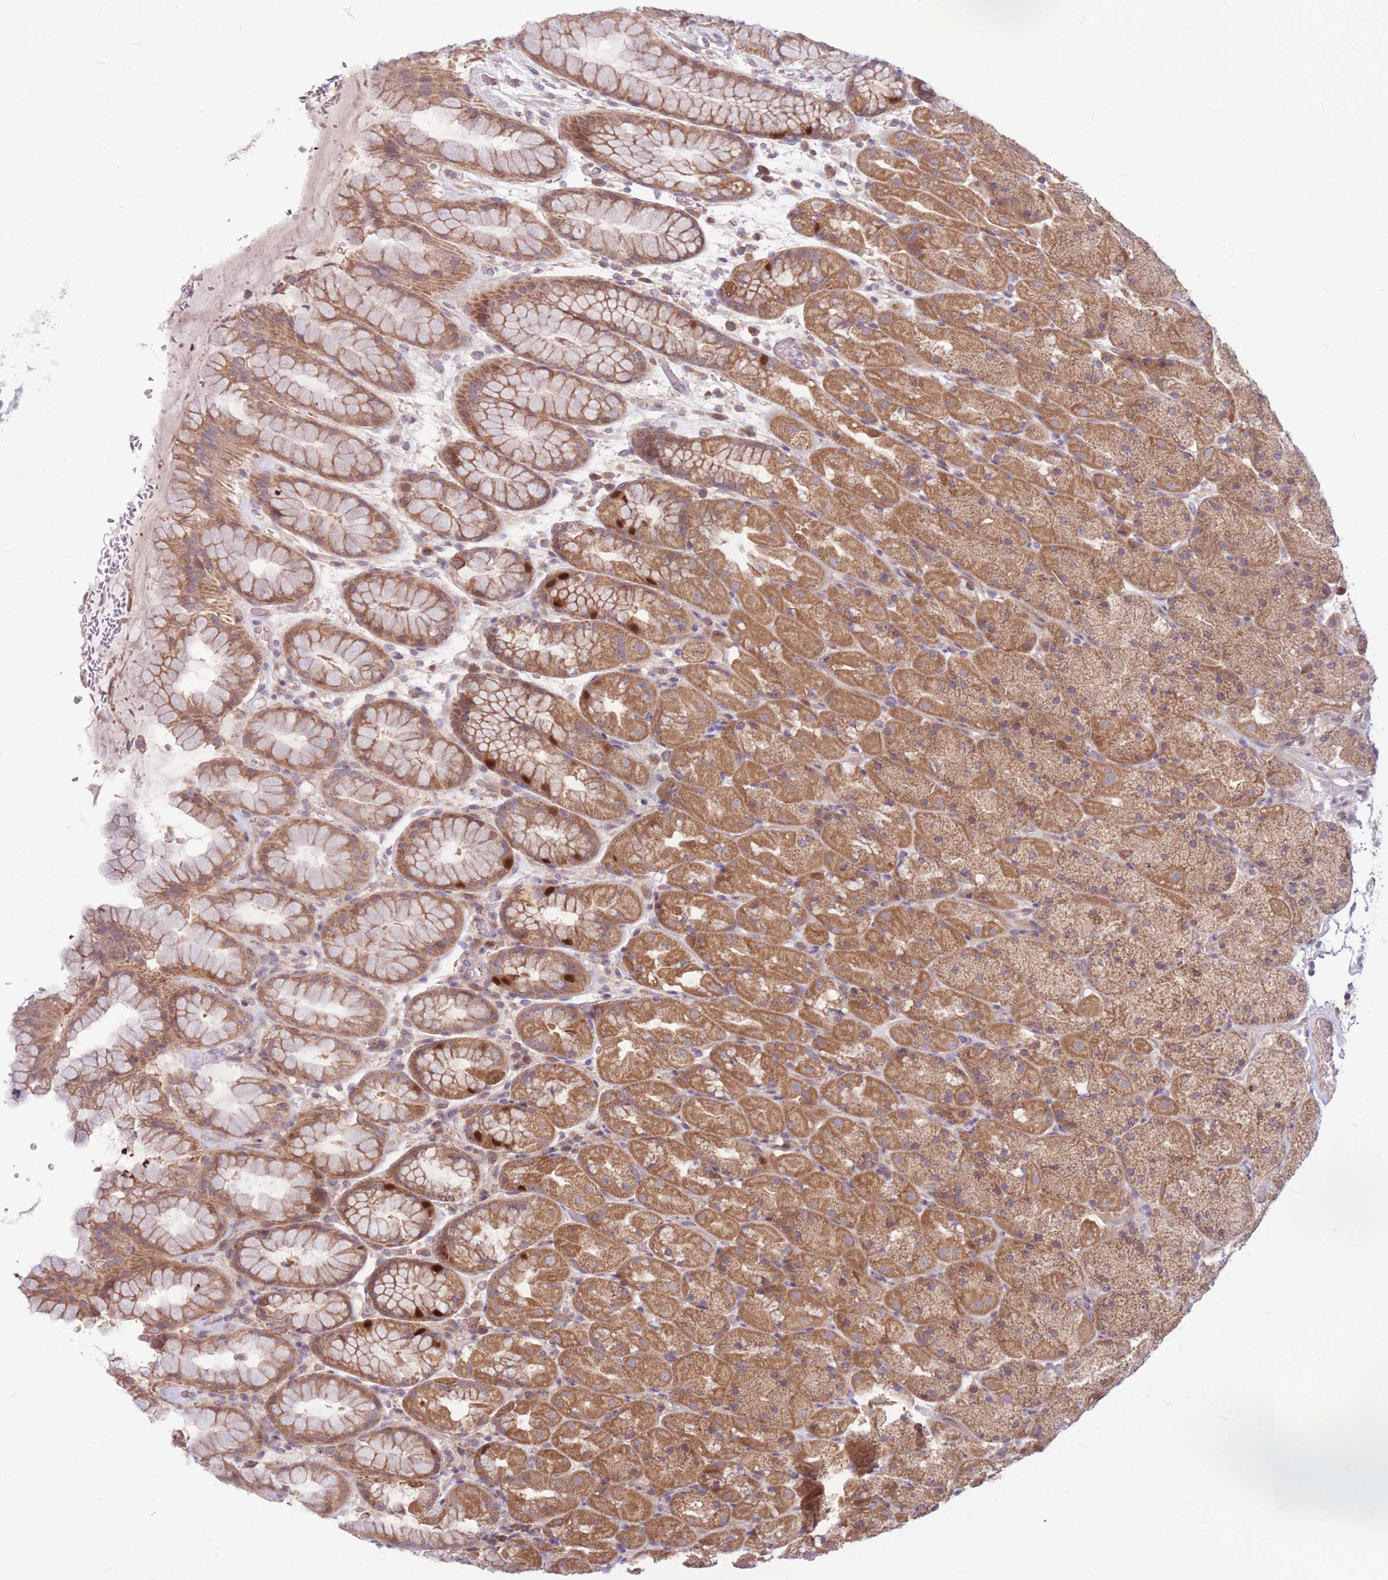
{"staining": {"intensity": "moderate", "quantity": ">75%", "location": "cytoplasmic/membranous,nuclear"}, "tissue": "stomach", "cell_type": "Glandular cells", "image_type": "normal", "snomed": [{"axis": "morphology", "description": "Normal tissue, NOS"}, {"axis": "topography", "description": "Stomach, upper"}, {"axis": "topography", "description": "Stomach, lower"}], "caption": "Brown immunohistochemical staining in normal stomach demonstrates moderate cytoplasmic/membranous,nuclear positivity in approximately >75% of glandular cells.", "gene": "GMNN", "patient": {"sex": "male", "age": 67}}